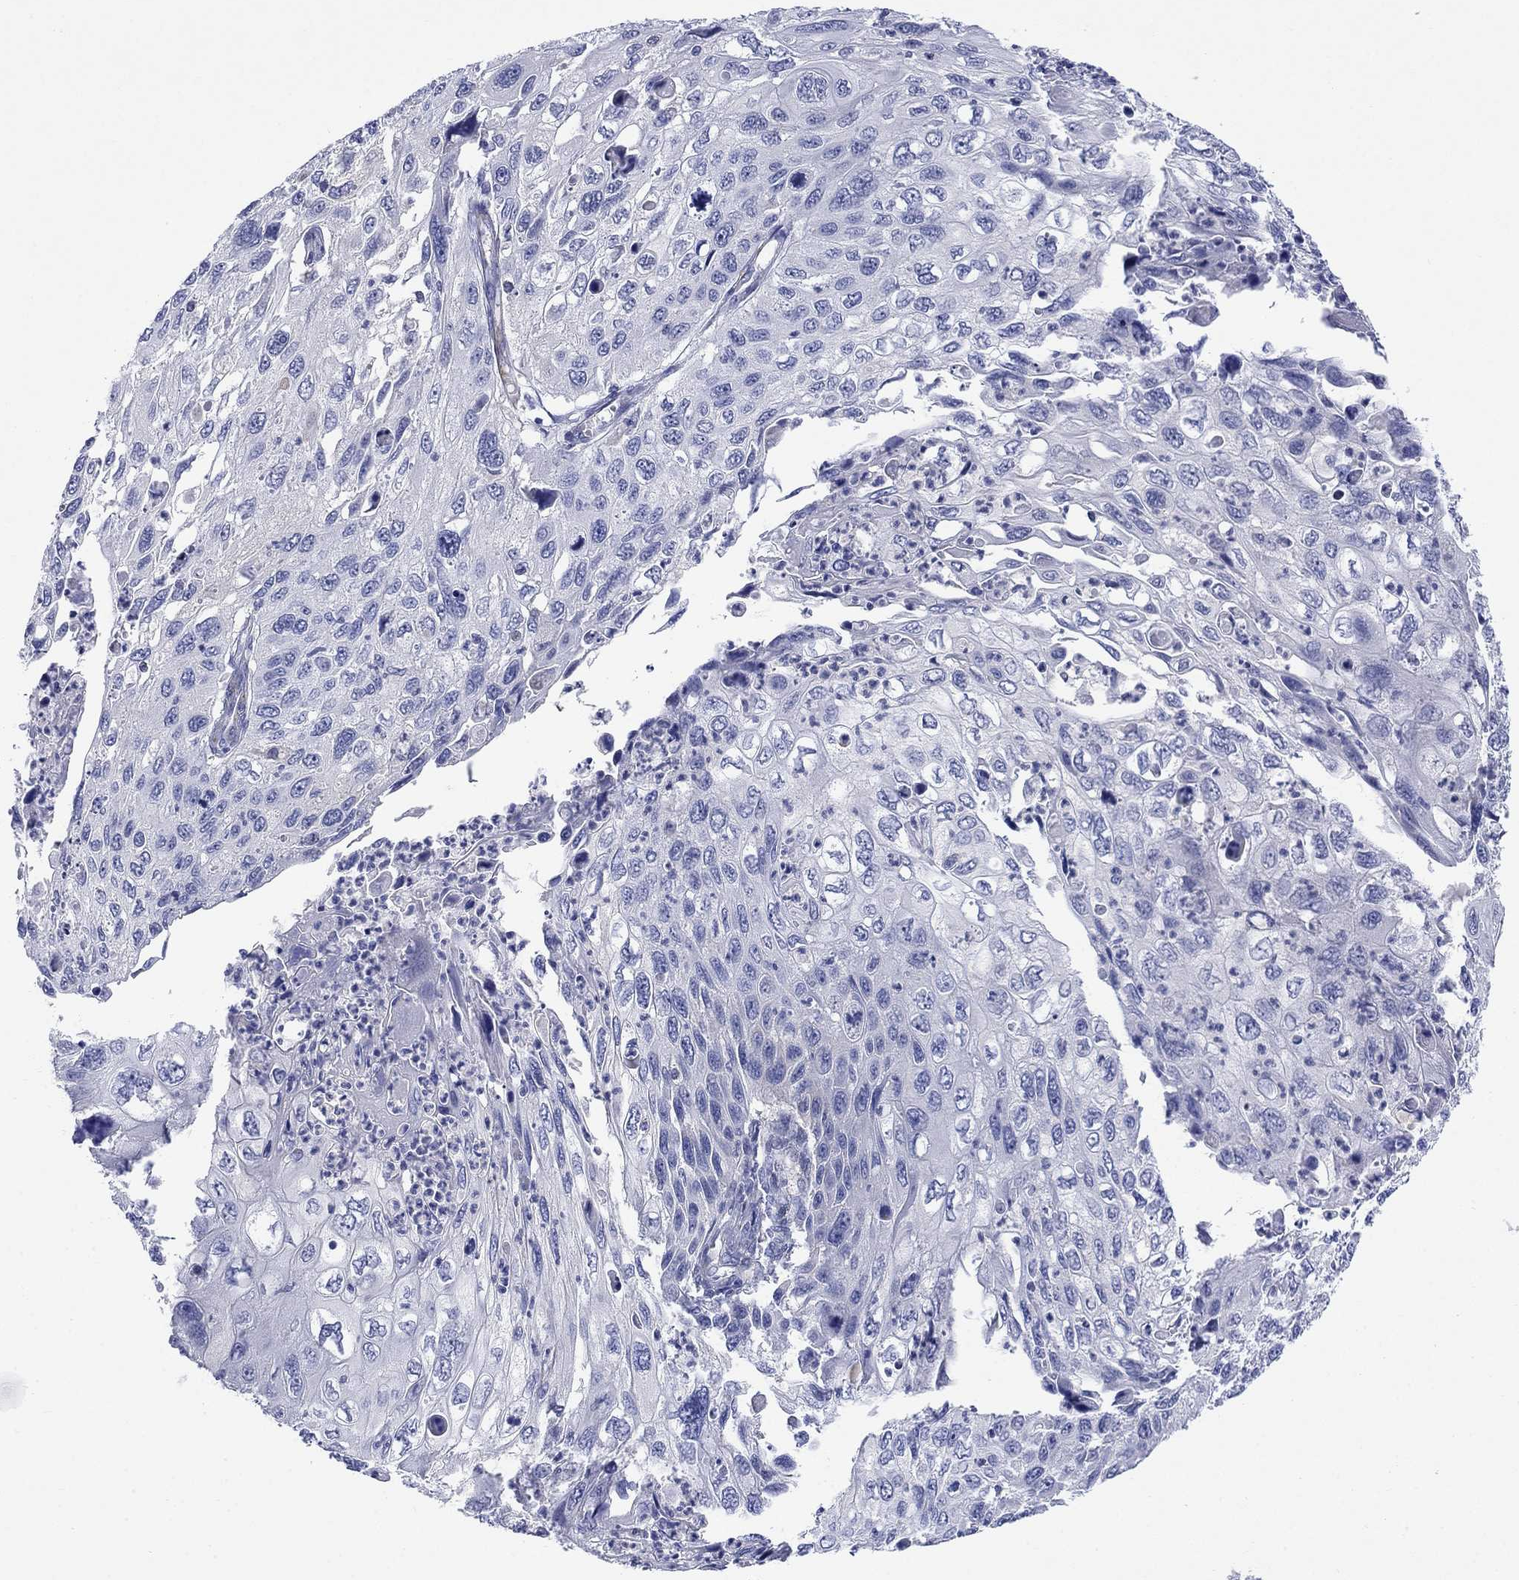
{"staining": {"intensity": "negative", "quantity": "none", "location": "none"}, "tissue": "cervical cancer", "cell_type": "Tumor cells", "image_type": "cancer", "snomed": [{"axis": "morphology", "description": "Squamous cell carcinoma, NOS"}, {"axis": "topography", "description": "Cervix"}], "caption": "Image shows no significant protein expression in tumor cells of squamous cell carcinoma (cervical).", "gene": "PTPRZ1", "patient": {"sex": "female", "age": 70}}